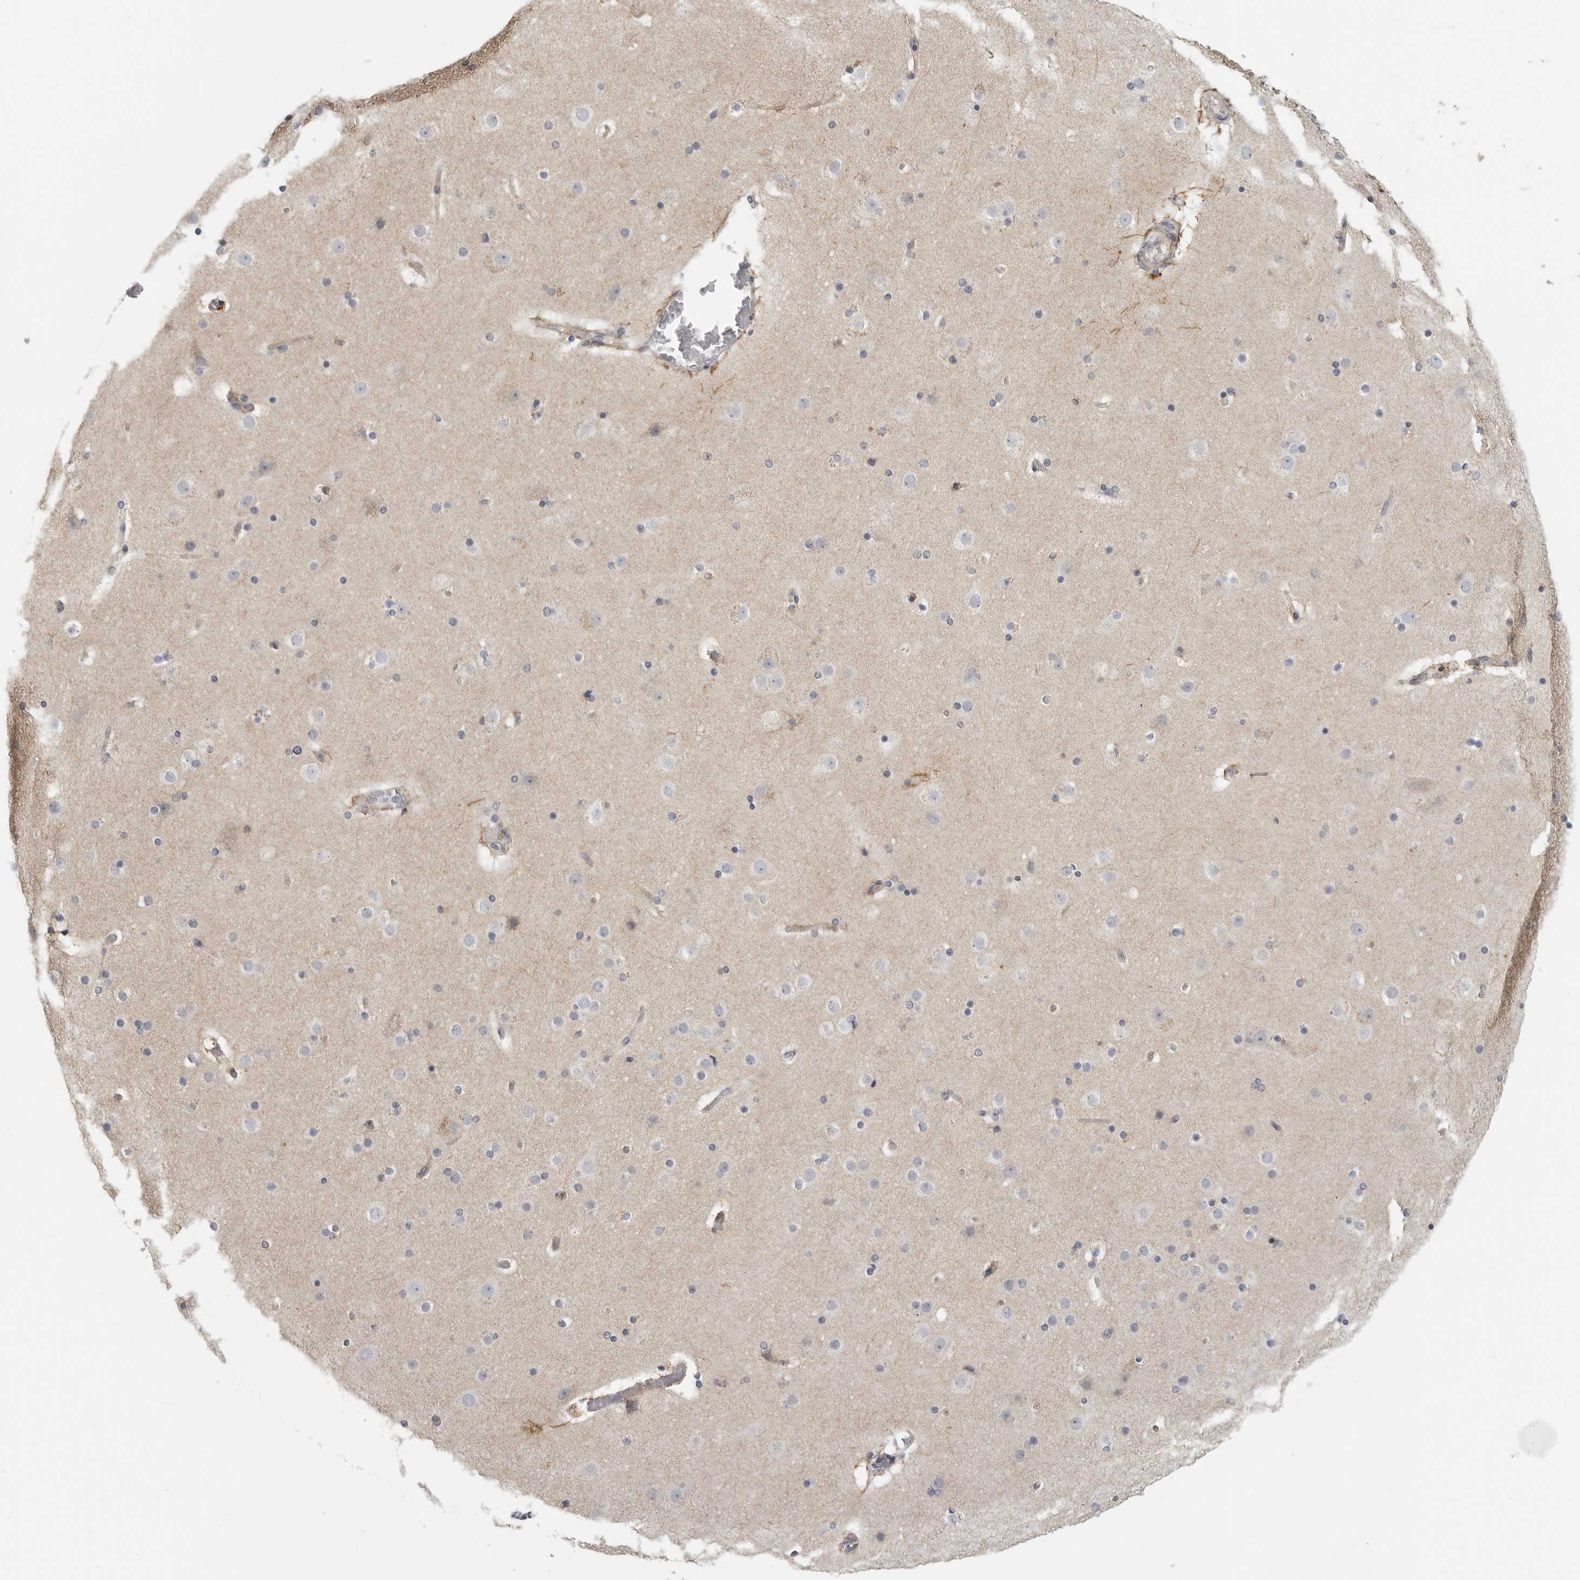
{"staining": {"intensity": "weak", "quantity": "25%-75%", "location": "cytoplasmic/membranous"}, "tissue": "cerebral cortex", "cell_type": "Endothelial cells", "image_type": "normal", "snomed": [{"axis": "morphology", "description": "Normal tissue, NOS"}, {"axis": "topography", "description": "Cerebral cortex"}], "caption": "Immunohistochemistry (IHC) staining of benign cerebral cortex, which exhibits low levels of weak cytoplasmic/membranous expression in about 25%-75% of endothelial cells indicating weak cytoplasmic/membranous protein expression. The staining was performed using DAB (3,3'-diaminobenzidine) (brown) for protein detection and nuclei were counterstained in hematoxylin (blue).", "gene": "RXFP3", "patient": {"sex": "male", "age": 57}}